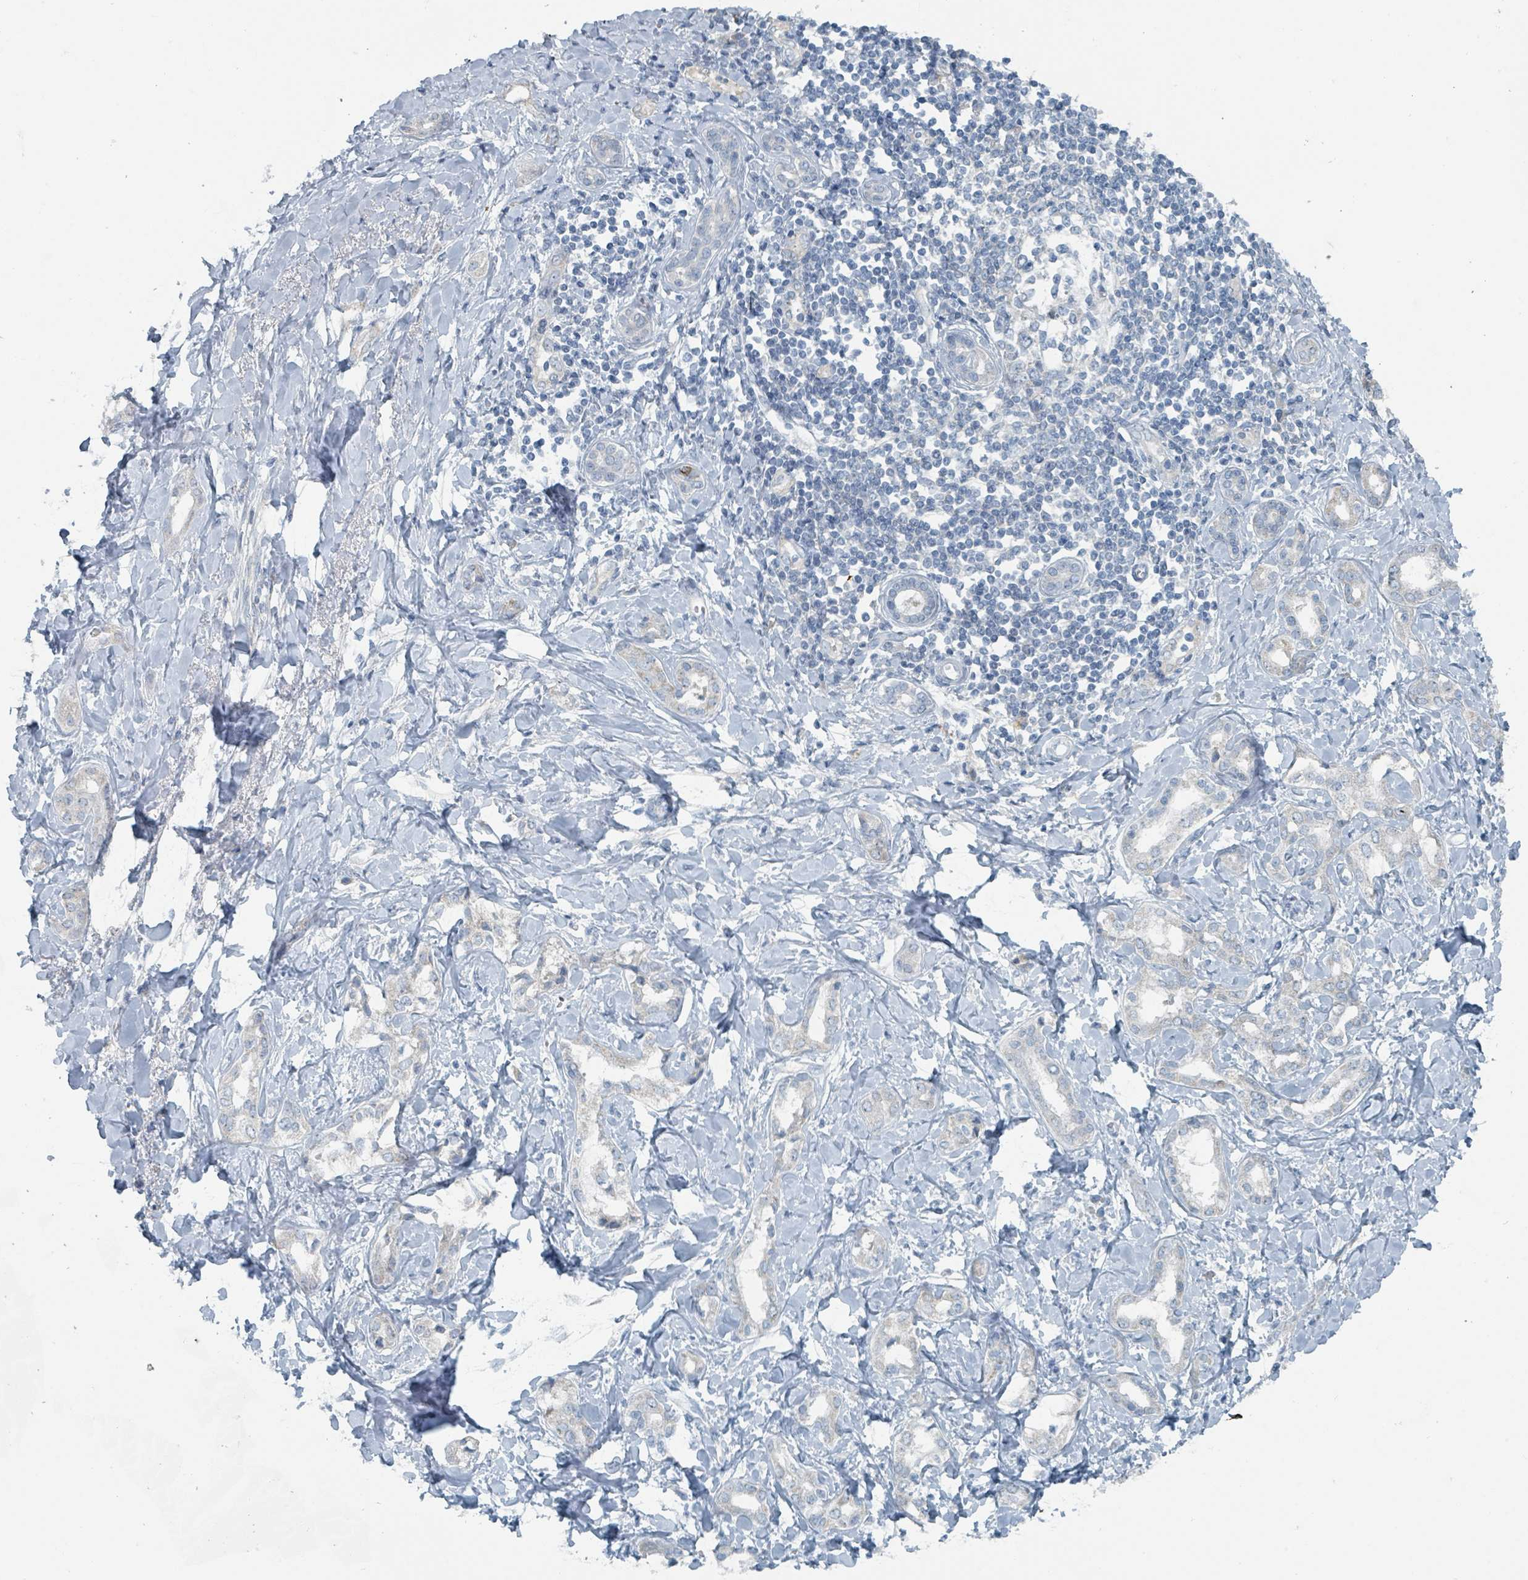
{"staining": {"intensity": "negative", "quantity": "none", "location": "none"}, "tissue": "liver cancer", "cell_type": "Tumor cells", "image_type": "cancer", "snomed": [{"axis": "morphology", "description": "Cholangiocarcinoma"}, {"axis": "topography", "description": "Liver"}], "caption": "High power microscopy micrograph of an IHC histopathology image of cholangiocarcinoma (liver), revealing no significant expression in tumor cells.", "gene": "RASA4", "patient": {"sex": "female", "age": 77}}